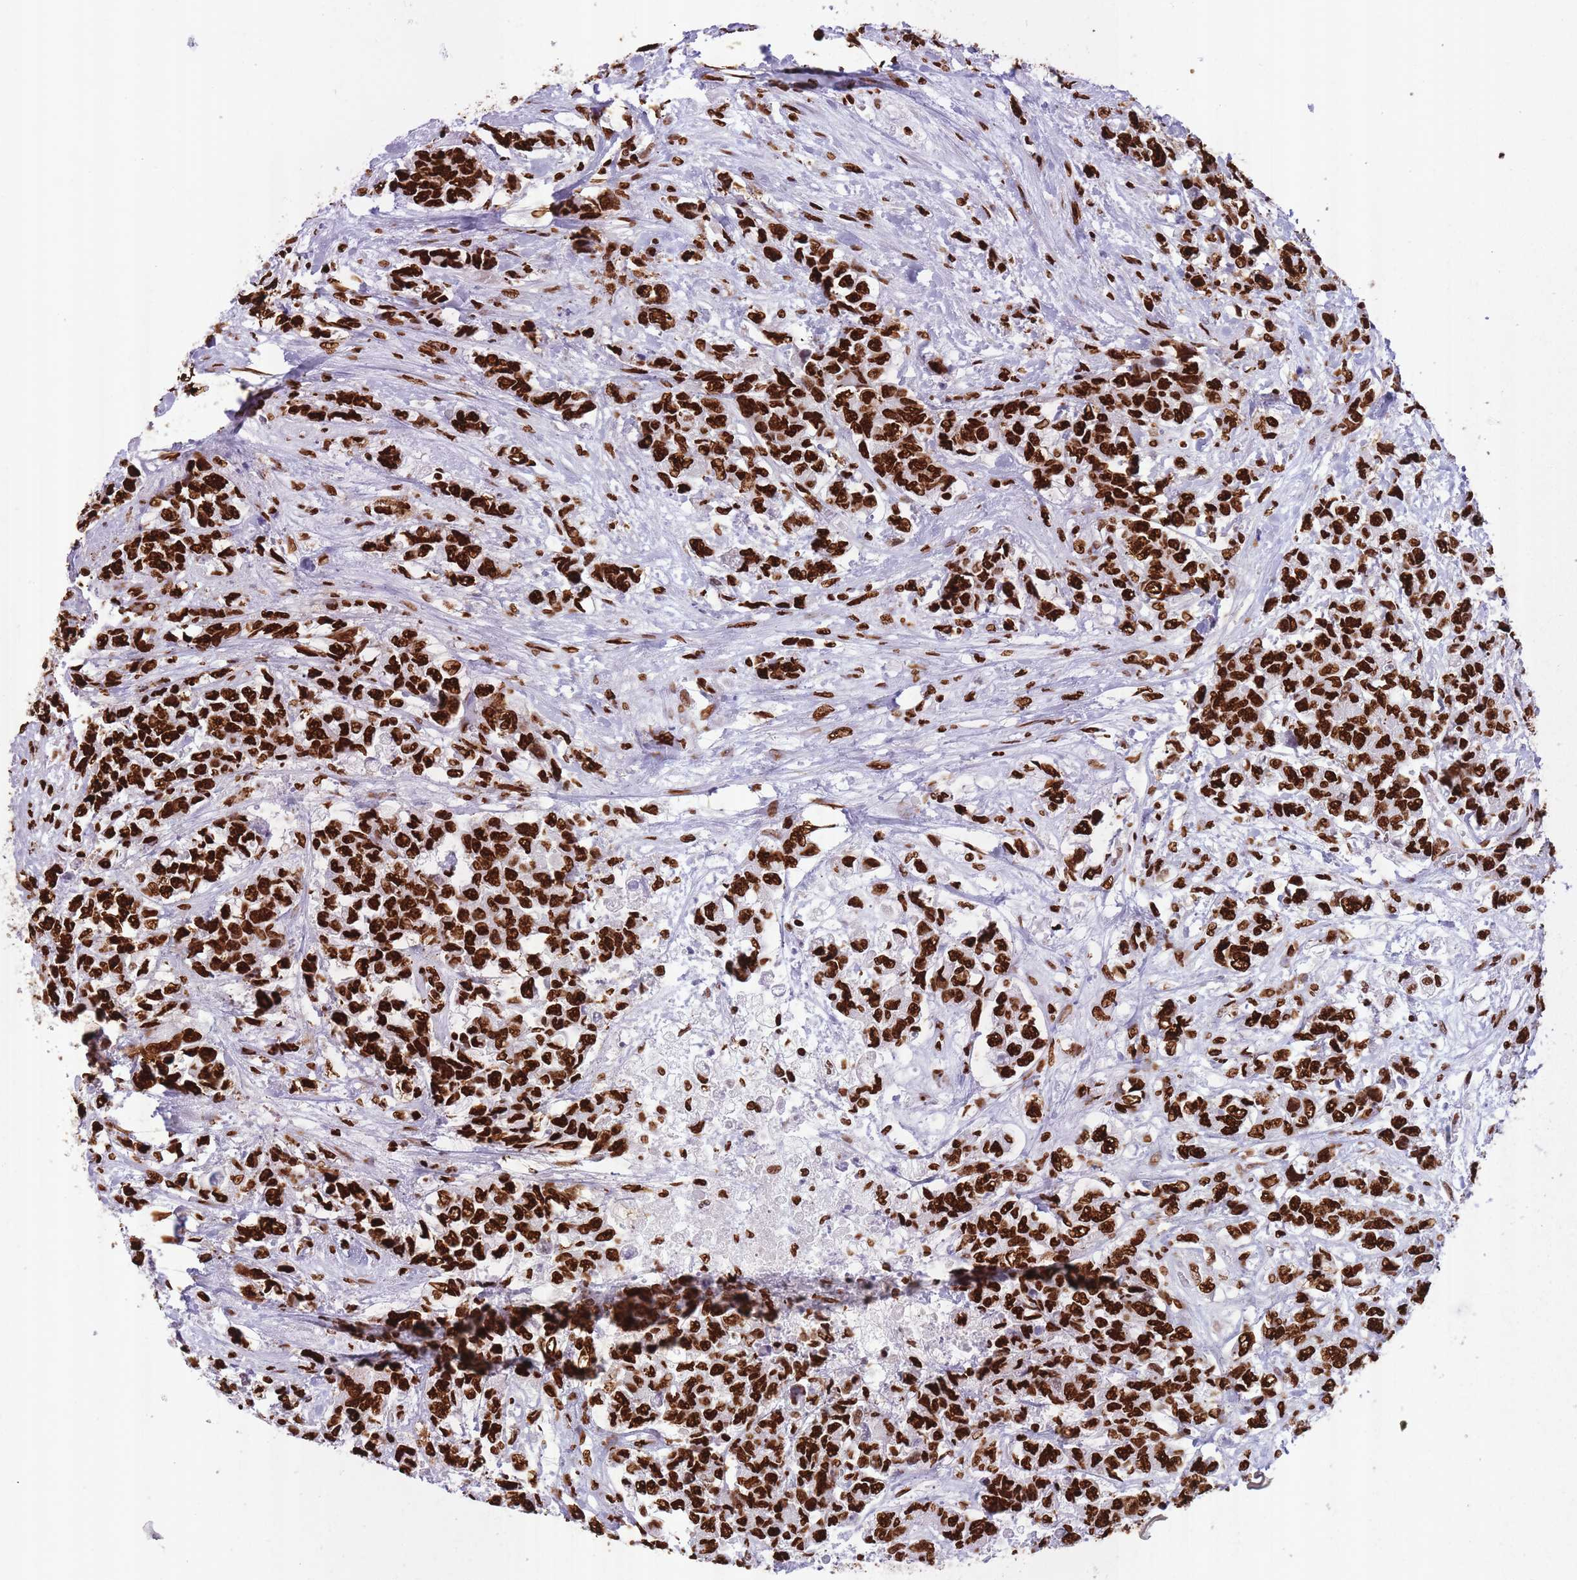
{"staining": {"intensity": "strong", "quantity": ">75%", "location": "nuclear"}, "tissue": "urothelial cancer", "cell_type": "Tumor cells", "image_type": "cancer", "snomed": [{"axis": "morphology", "description": "Urothelial carcinoma, High grade"}, {"axis": "topography", "description": "Urinary bladder"}], "caption": "Protein staining of urothelial carcinoma (high-grade) tissue reveals strong nuclear staining in approximately >75% of tumor cells.", "gene": "HNRNPUL1", "patient": {"sex": "female", "age": 78}}